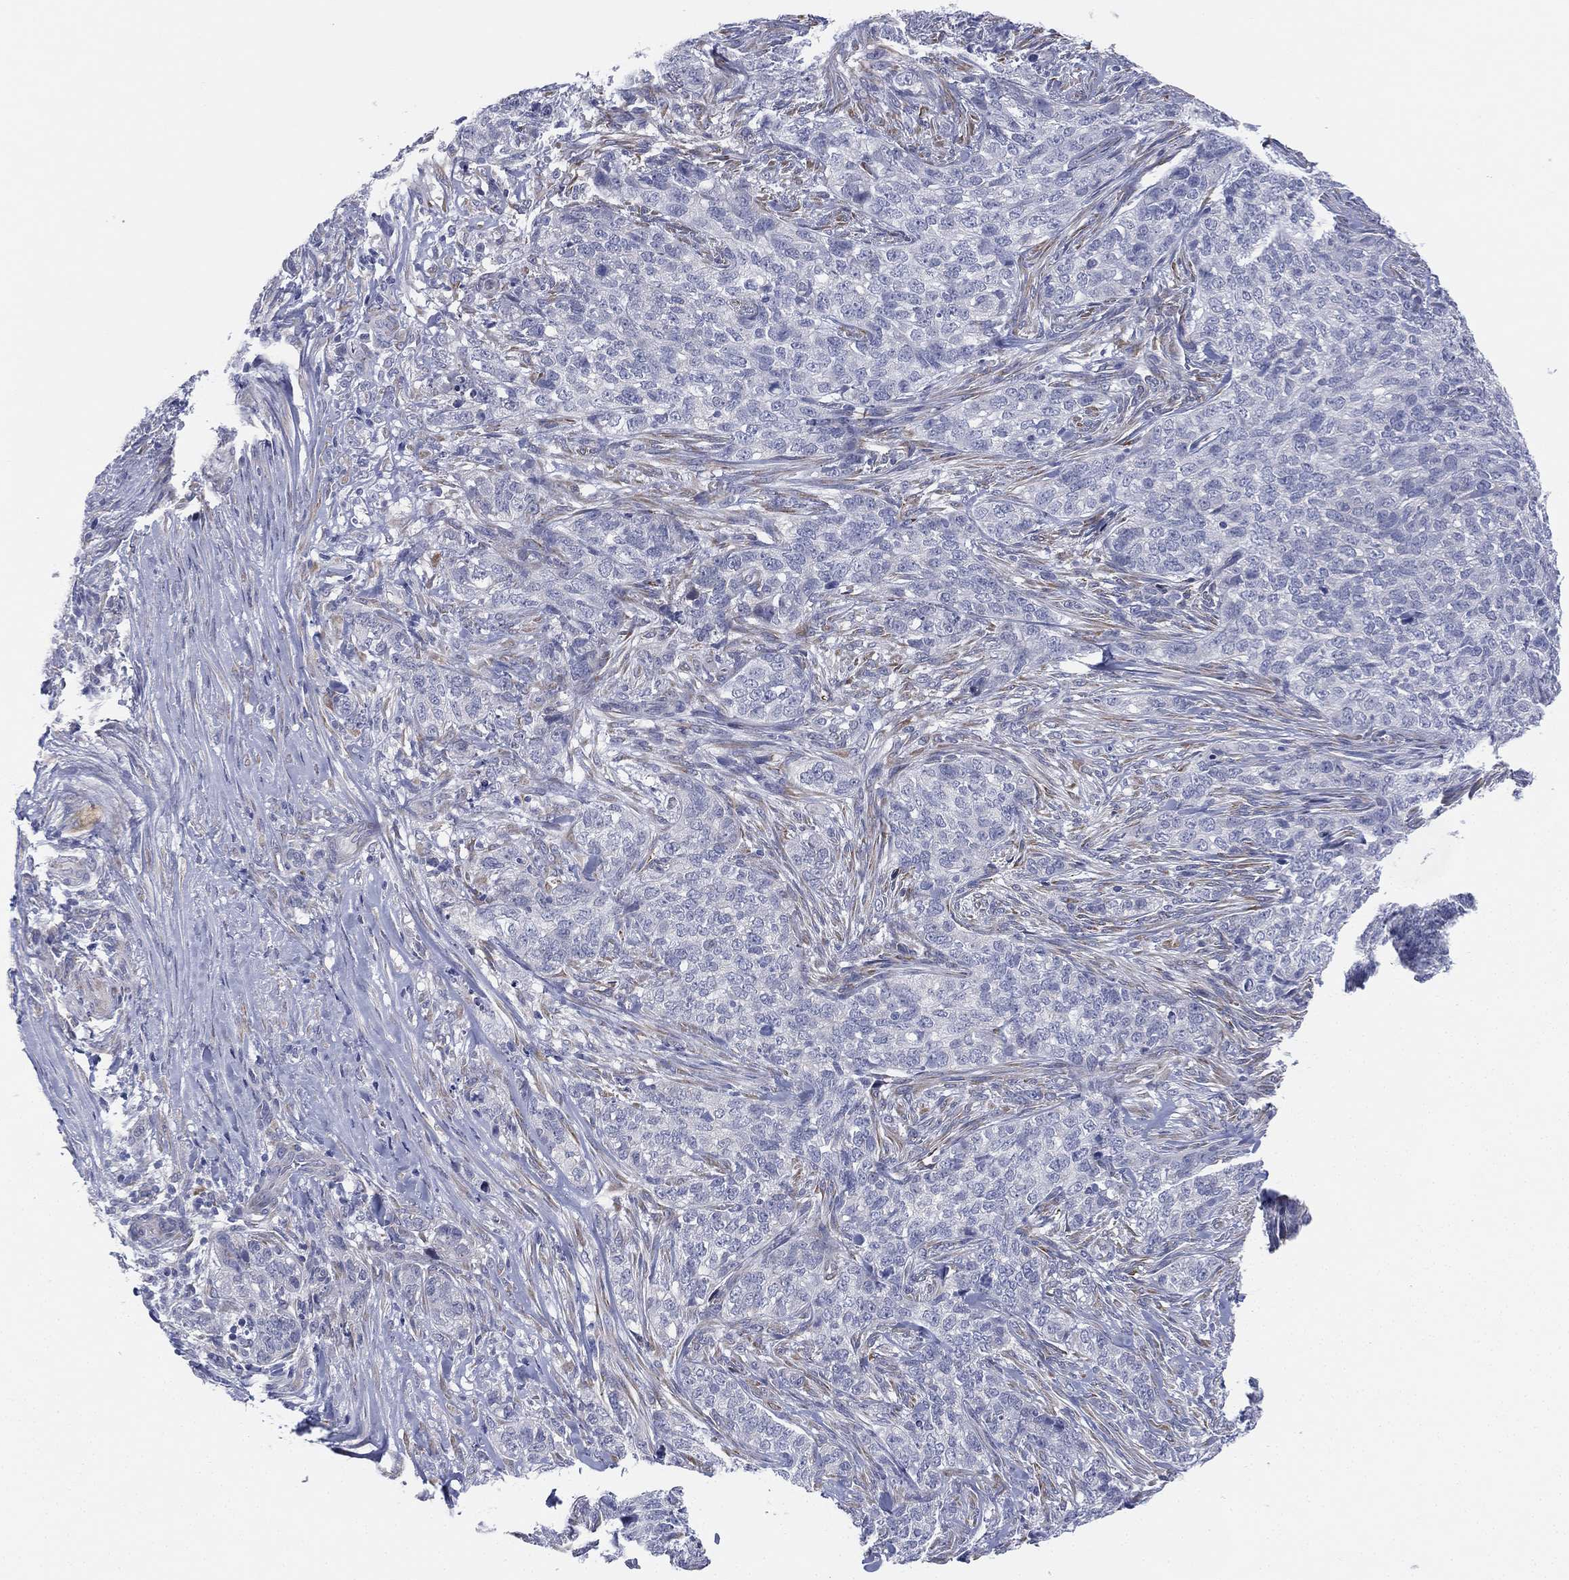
{"staining": {"intensity": "negative", "quantity": "none", "location": "none"}, "tissue": "skin cancer", "cell_type": "Tumor cells", "image_type": "cancer", "snomed": [{"axis": "morphology", "description": "Basal cell carcinoma"}, {"axis": "topography", "description": "Skin"}], "caption": "Human skin cancer stained for a protein using immunohistochemistry exhibits no staining in tumor cells.", "gene": "MLF1", "patient": {"sex": "female", "age": 69}}